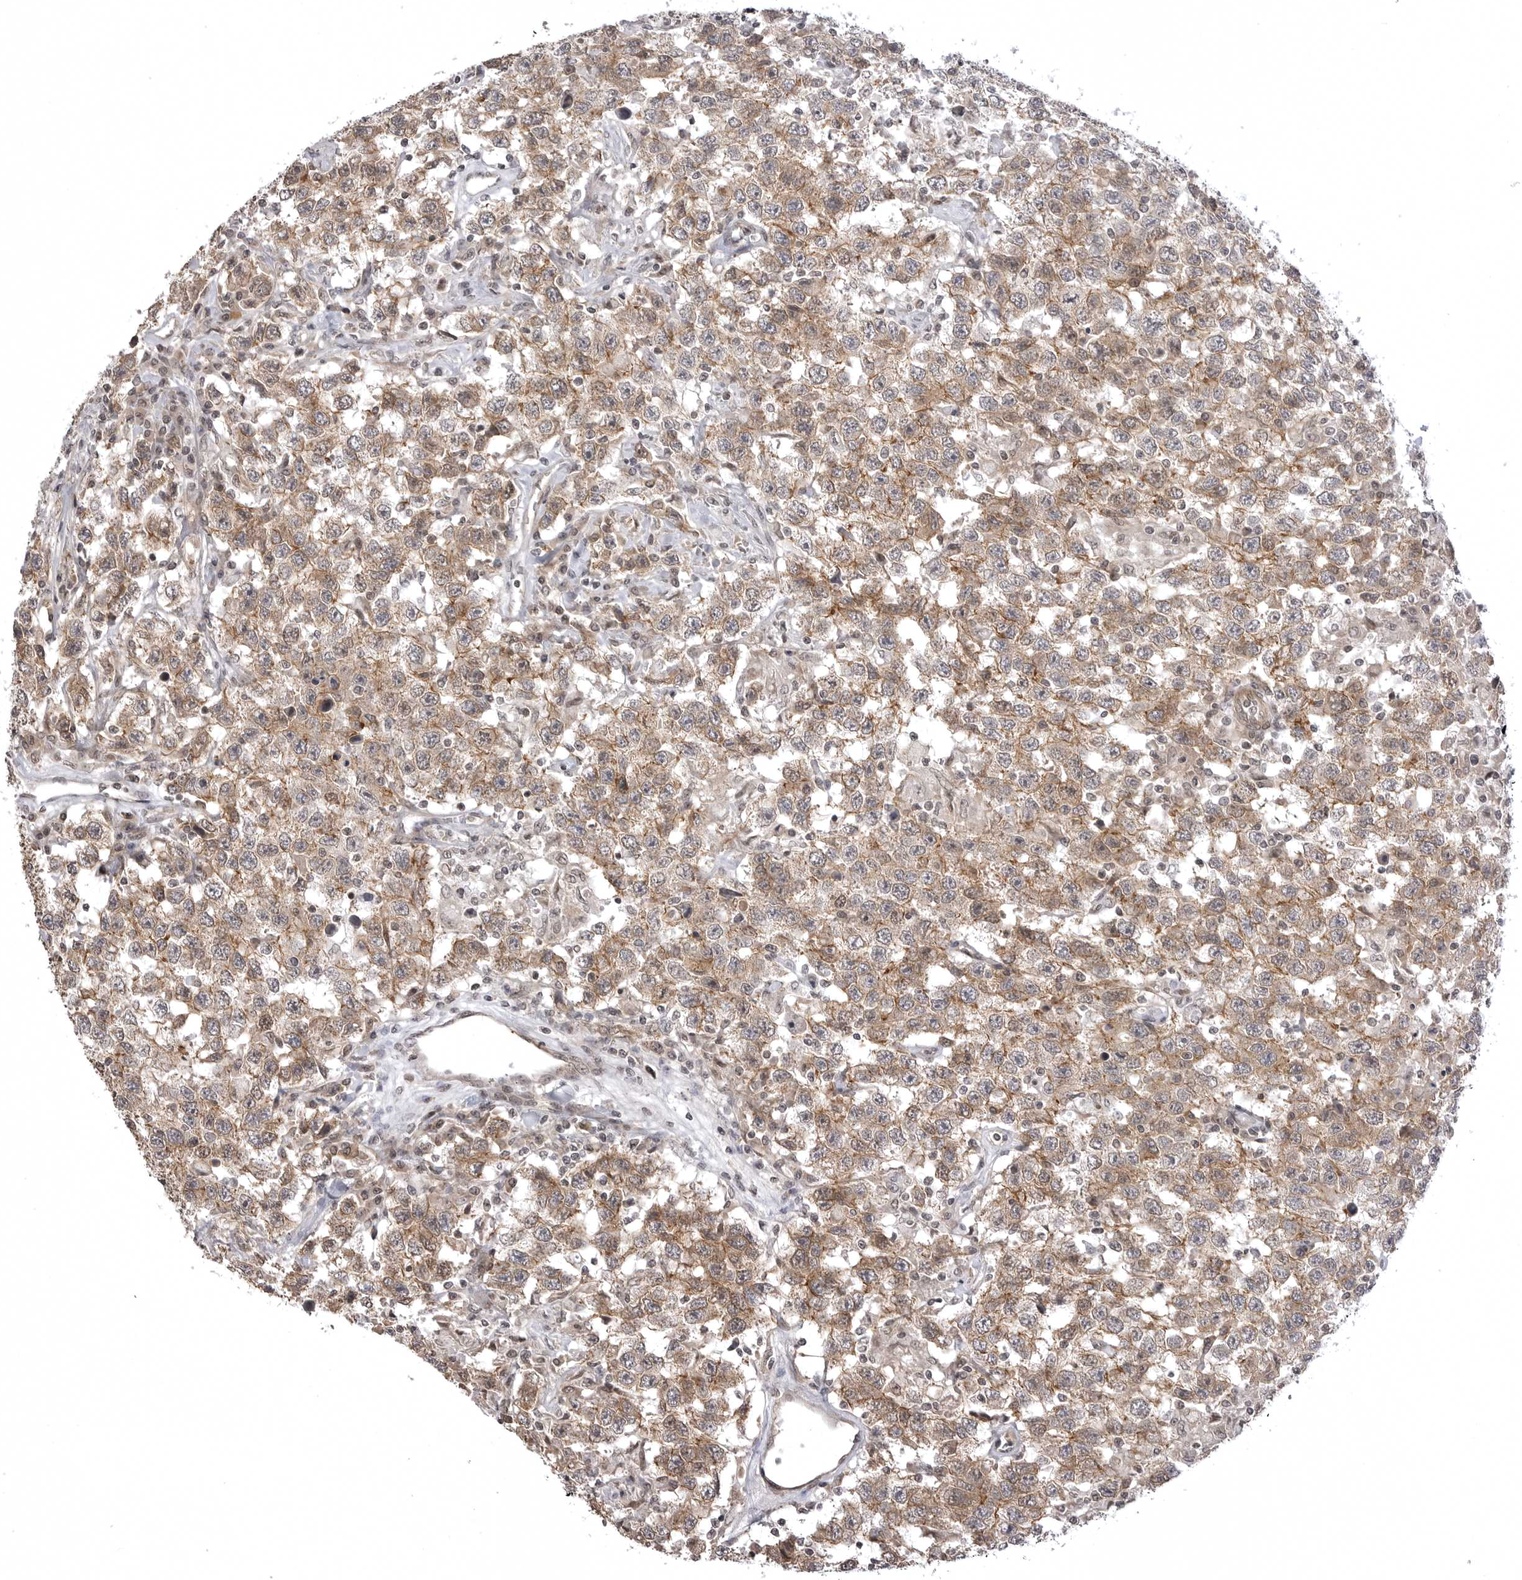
{"staining": {"intensity": "moderate", "quantity": ">75%", "location": "cytoplasmic/membranous"}, "tissue": "testis cancer", "cell_type": "Tumor cells", "image_type": "cancer", "snomed": [{"axis": "morphology", "description": "Seminoma, NOS"}, {"axis": "topography", "description": "Testis"}], "caption": "A brown stain shows moderate cytoplasmic/membranous staining of a protein in human seminoma (testis) tumor cells.", "gene": "SORBS1", "patient": {"sex": "male", "age": 41}}